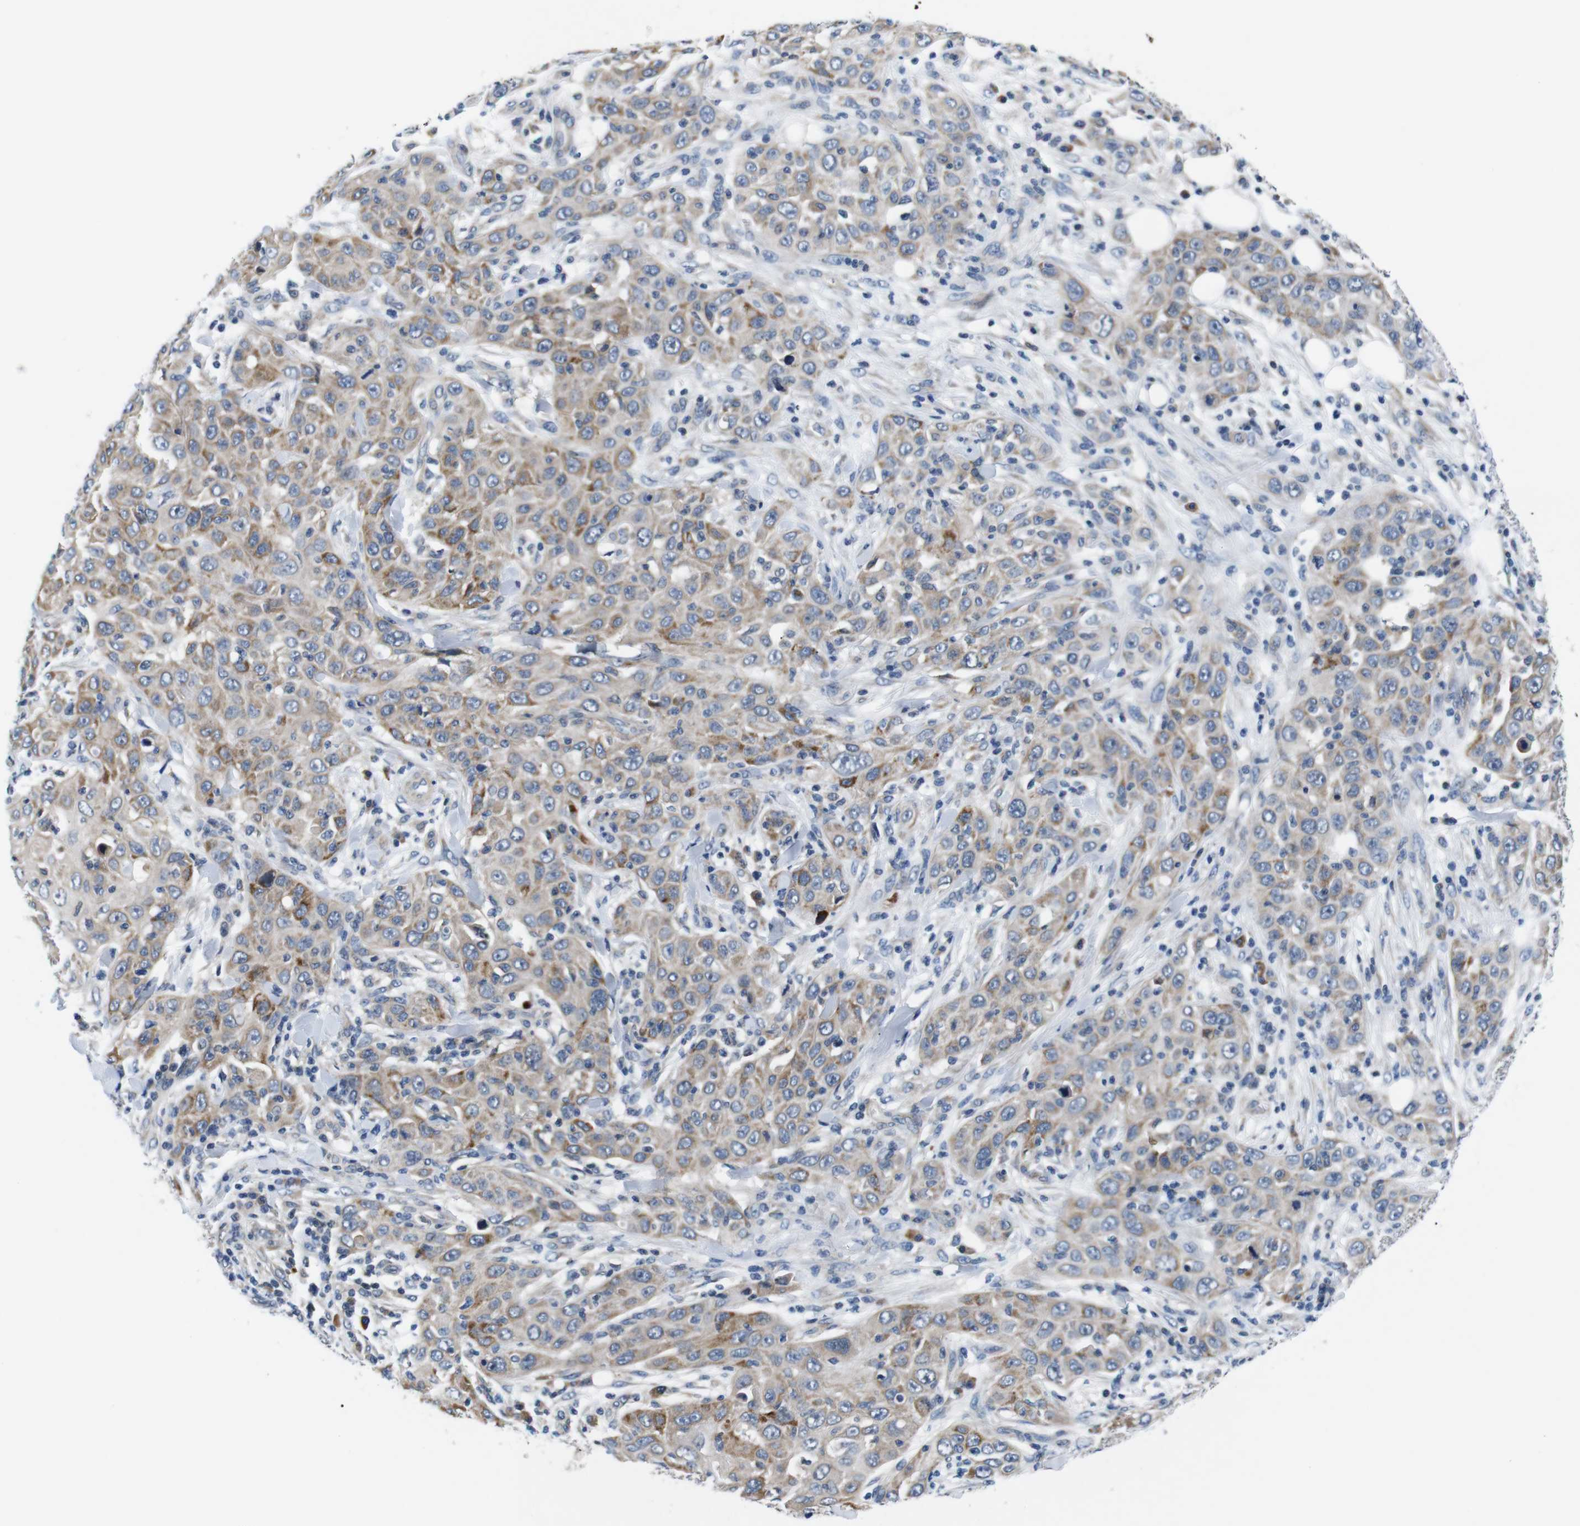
{"staining": {"intensity": "moderate", "quantity": ">75%", "location": "cytoplasmic/membranous"}, "tissue": "skin cancer", "cell_type": "Tumor cells", "image_type": "cancer", "snomed": [{"axis": "morphology", "description": "Squamous cell carcinoma, NOS"}, {"axis": "topography", "description": "Skin"}], "caption": "Skin cancer stained with a protein marker exhibits moderate staining in tumor cells.", "gene": "JAK1", "patient": {"sex": "female", "age": 88}}